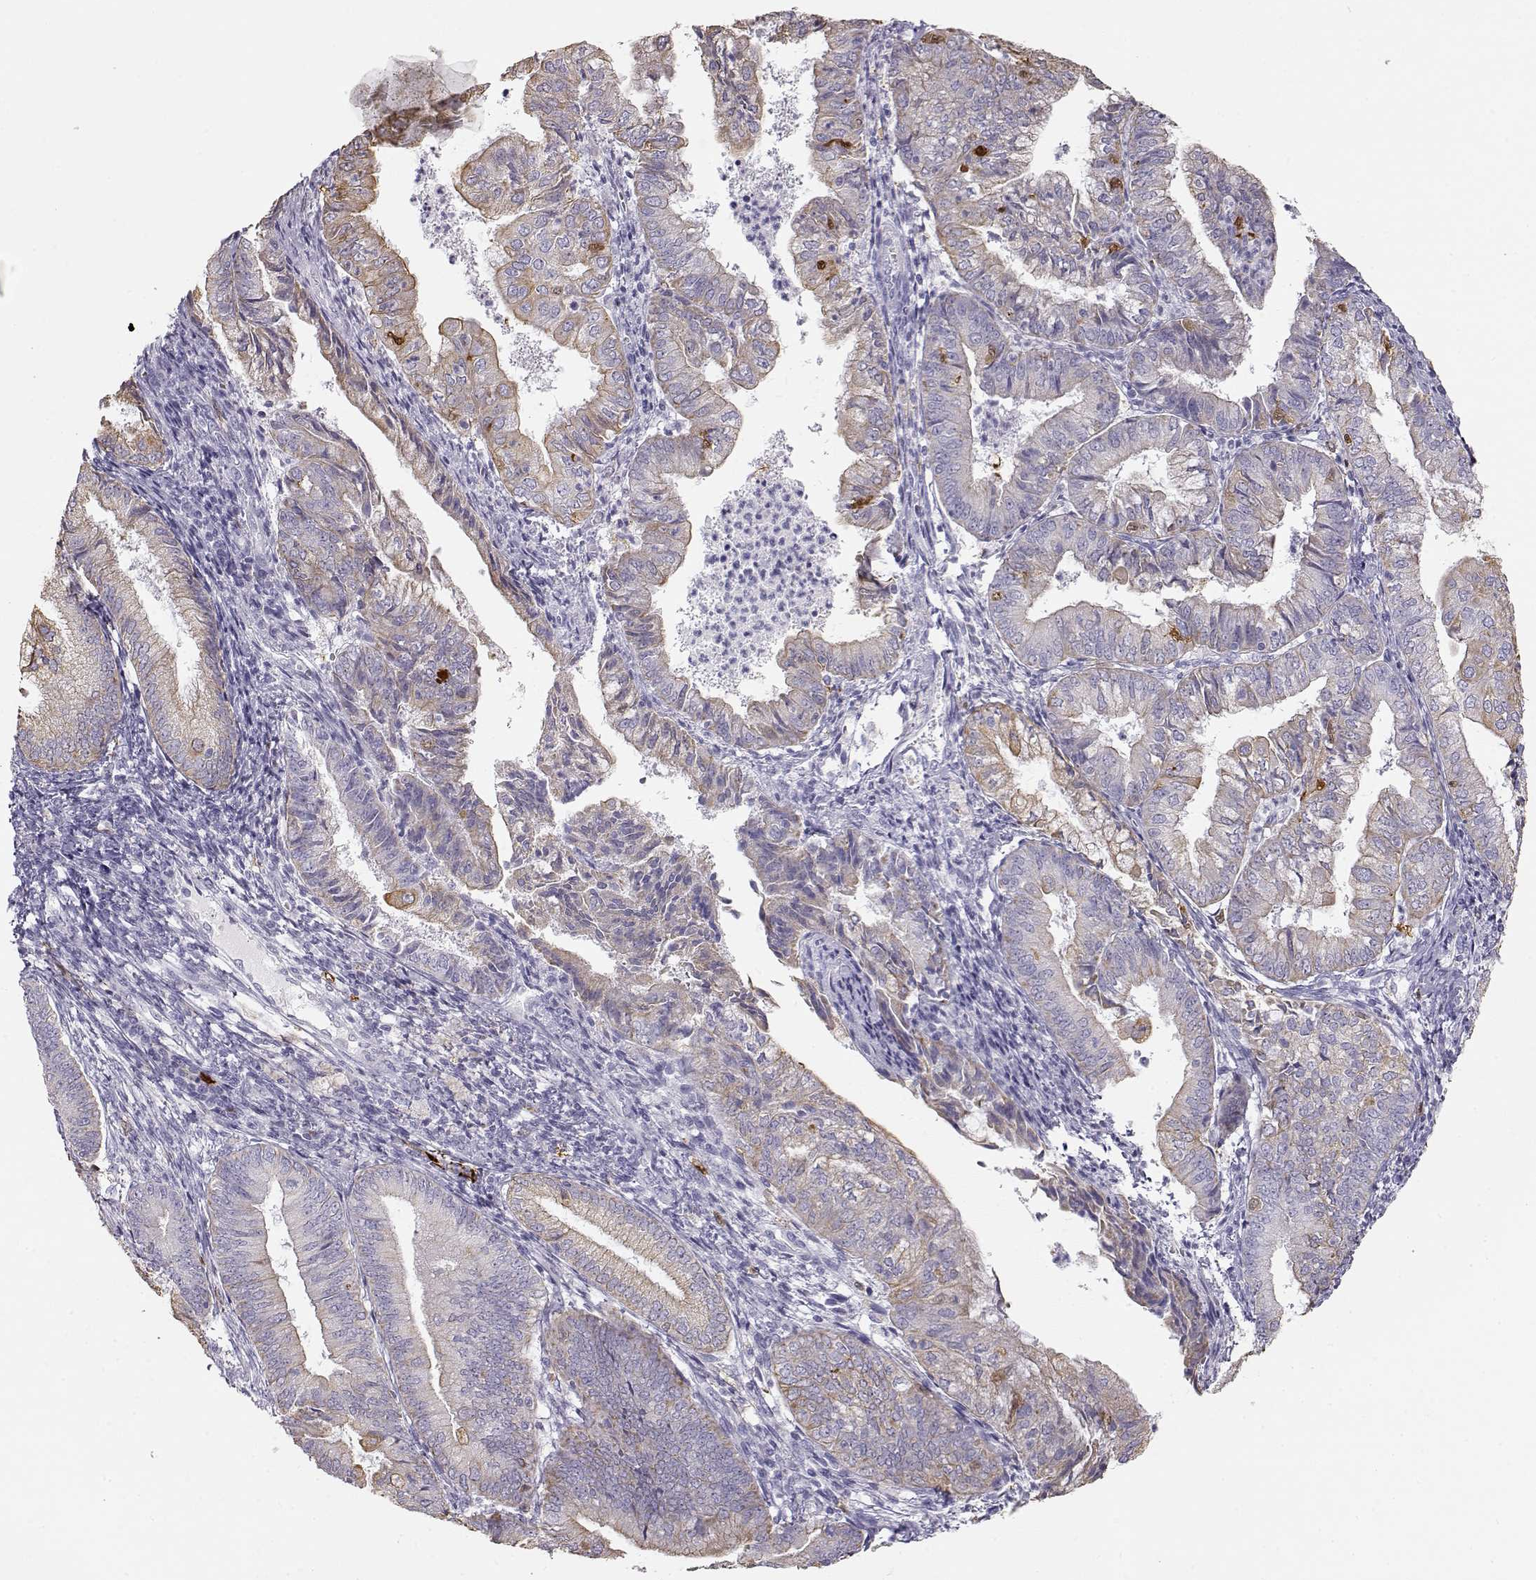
{"staining": {"intensity": "moderate", "quantity": "25%-75%", "location": "cytoplasmic/membranous"}, "tissue": "endometrial cancer", "cell_type": "Tumor cells", "image_type": "cancer", "snomed": [{"axis": "morphology", "description": "Adenocarcinoma, NOS"}, {"axis": "topography", "description": "Endometrium"}], "caption": "DAB immunohistochemical staining of endometrial cancer exhibits moderate cytoplasmic/membranous protein expression in approximately 25%-75% of tumor cells.", "gene": "S100B", "patient": {"sex": "female", "age": 55}}